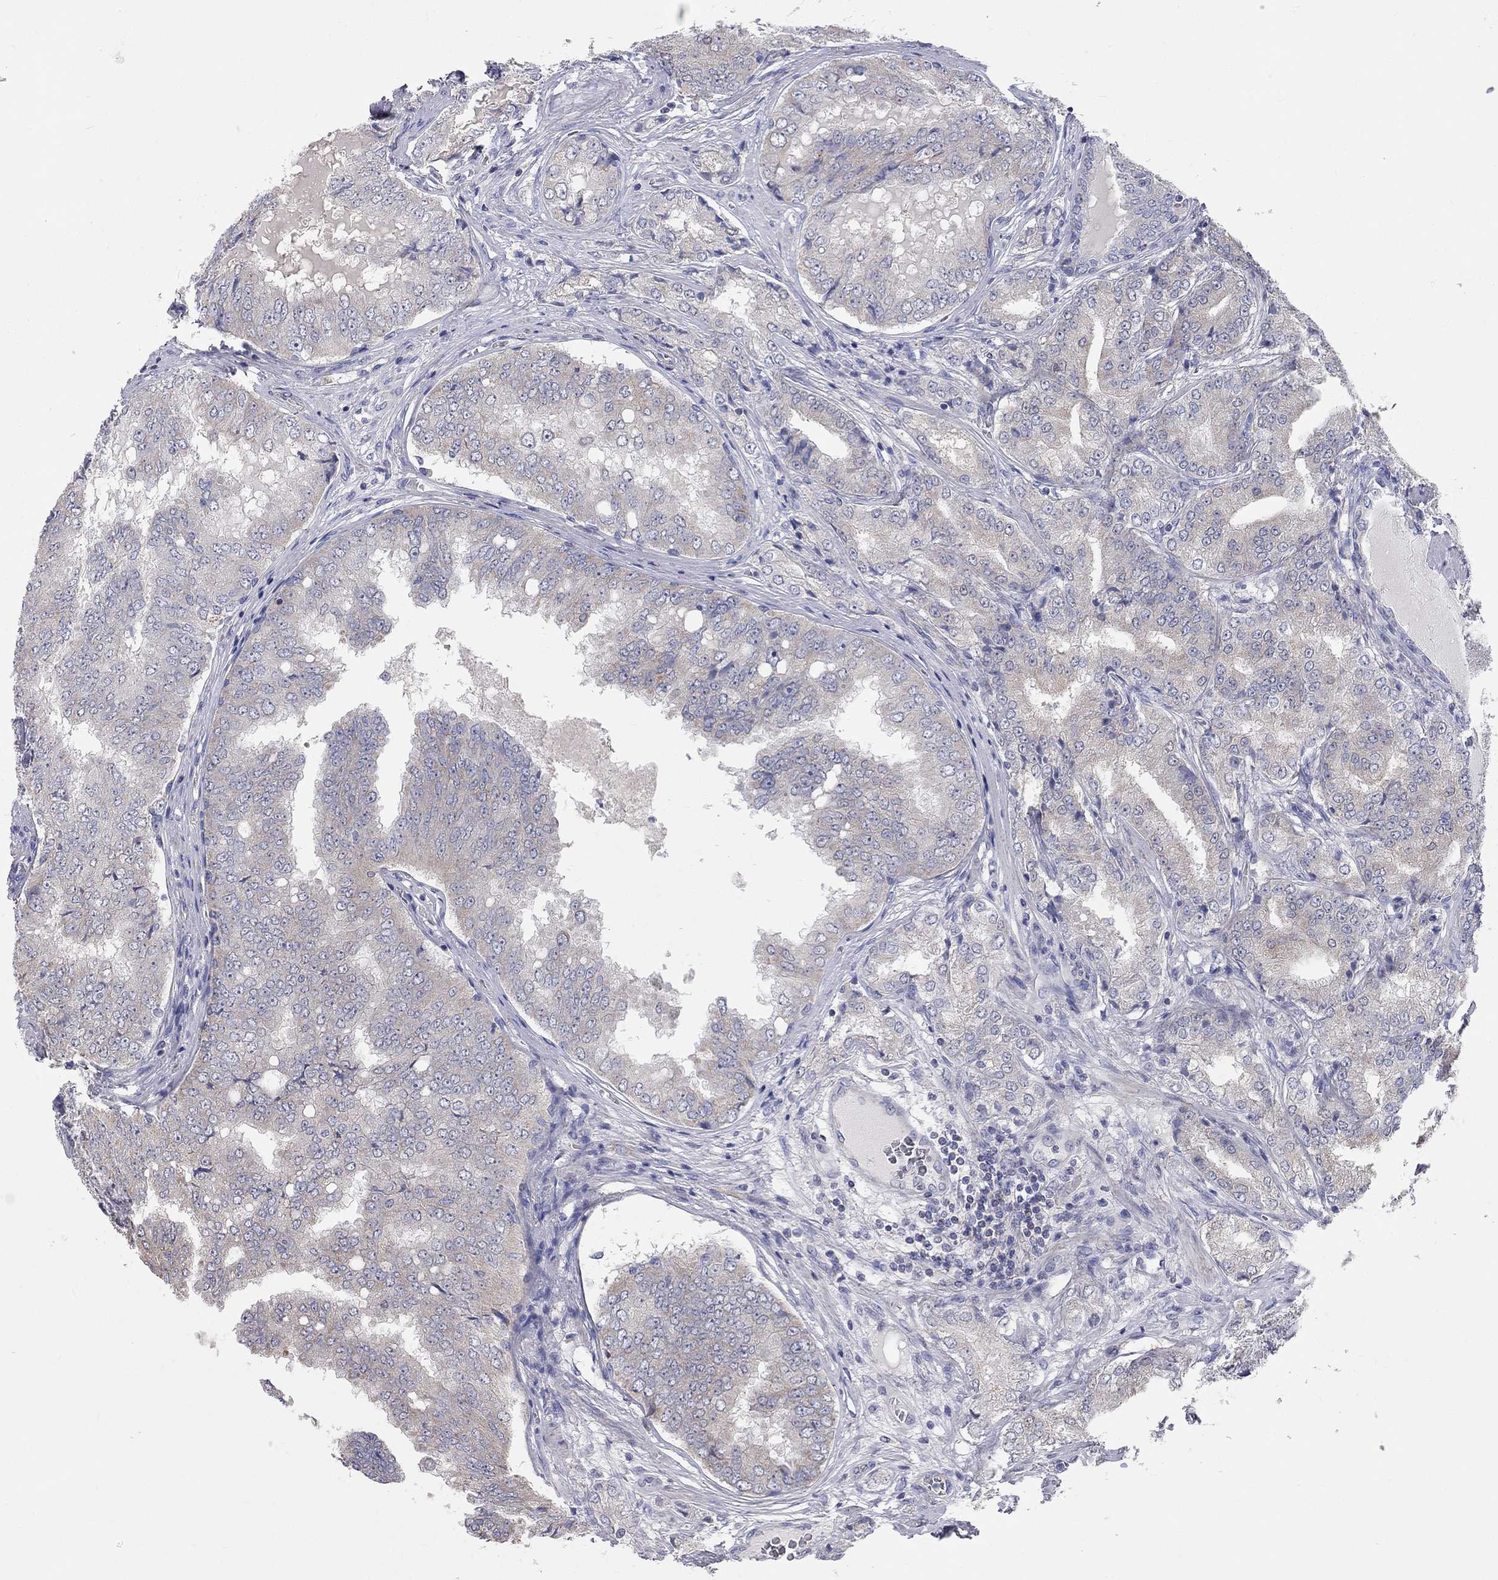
{"staining": {"intensity": "negative", "quantity": "none", "location": "none"}, "tissue": "prostate cancer", "cell_type": "Tumor cells", "image_type": "cancer", "snomed": [{"axis": "morphology", "description": "Adenocarcinoma, NOS"}, {"axis": "topography", "description": "Prostate"}], "caption": "Histopathology image shows no significant protein positivity in tumor cells of prostate cancer (adenocarcinoma).", "gene": "CFAP161", "patient": {"sex": "male", "age": 65}}